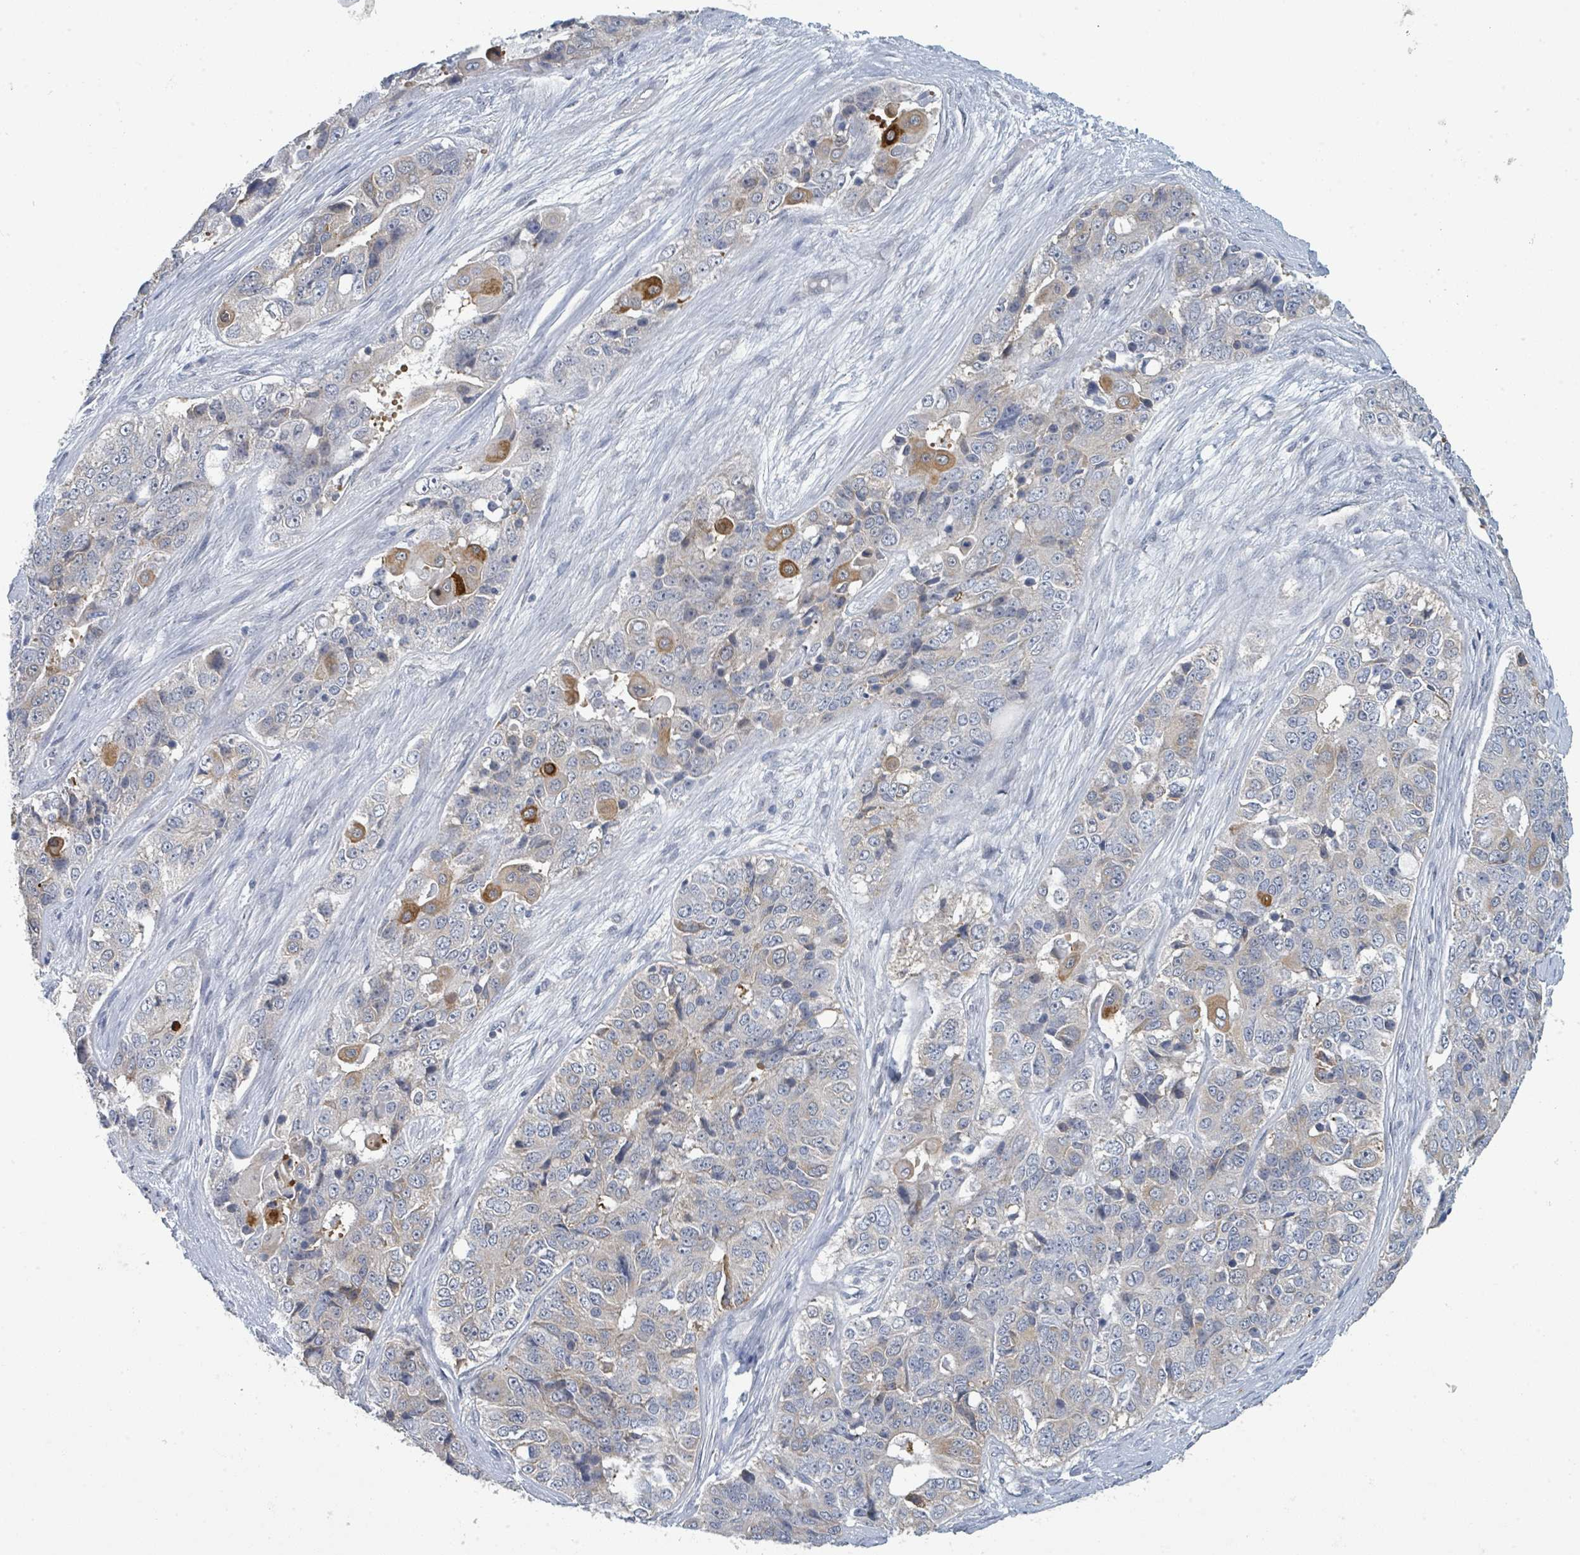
{"staining": {"intensity": "moderate", "quantity": "<25%", "location": "cytoplasmic/membranous"}, "tissue": "ovarian cancer", "cell_type": "Tumor cells", "image_type": "cancer", "snomed": [{"axis": "morphology", "description": "Carcinoma, endometroid"}, {"axis": "topography", "description": "Ovary"}], "caption": "The photomicrograph demonstrates a brown stain indicating the presence of a protein in the cytoplasmic/membranous of tumor cells in ovarian cancer (endometroid carcinoma).", "gene": "ANKRD55", "patient": {"sex": "female", "age": 51}}